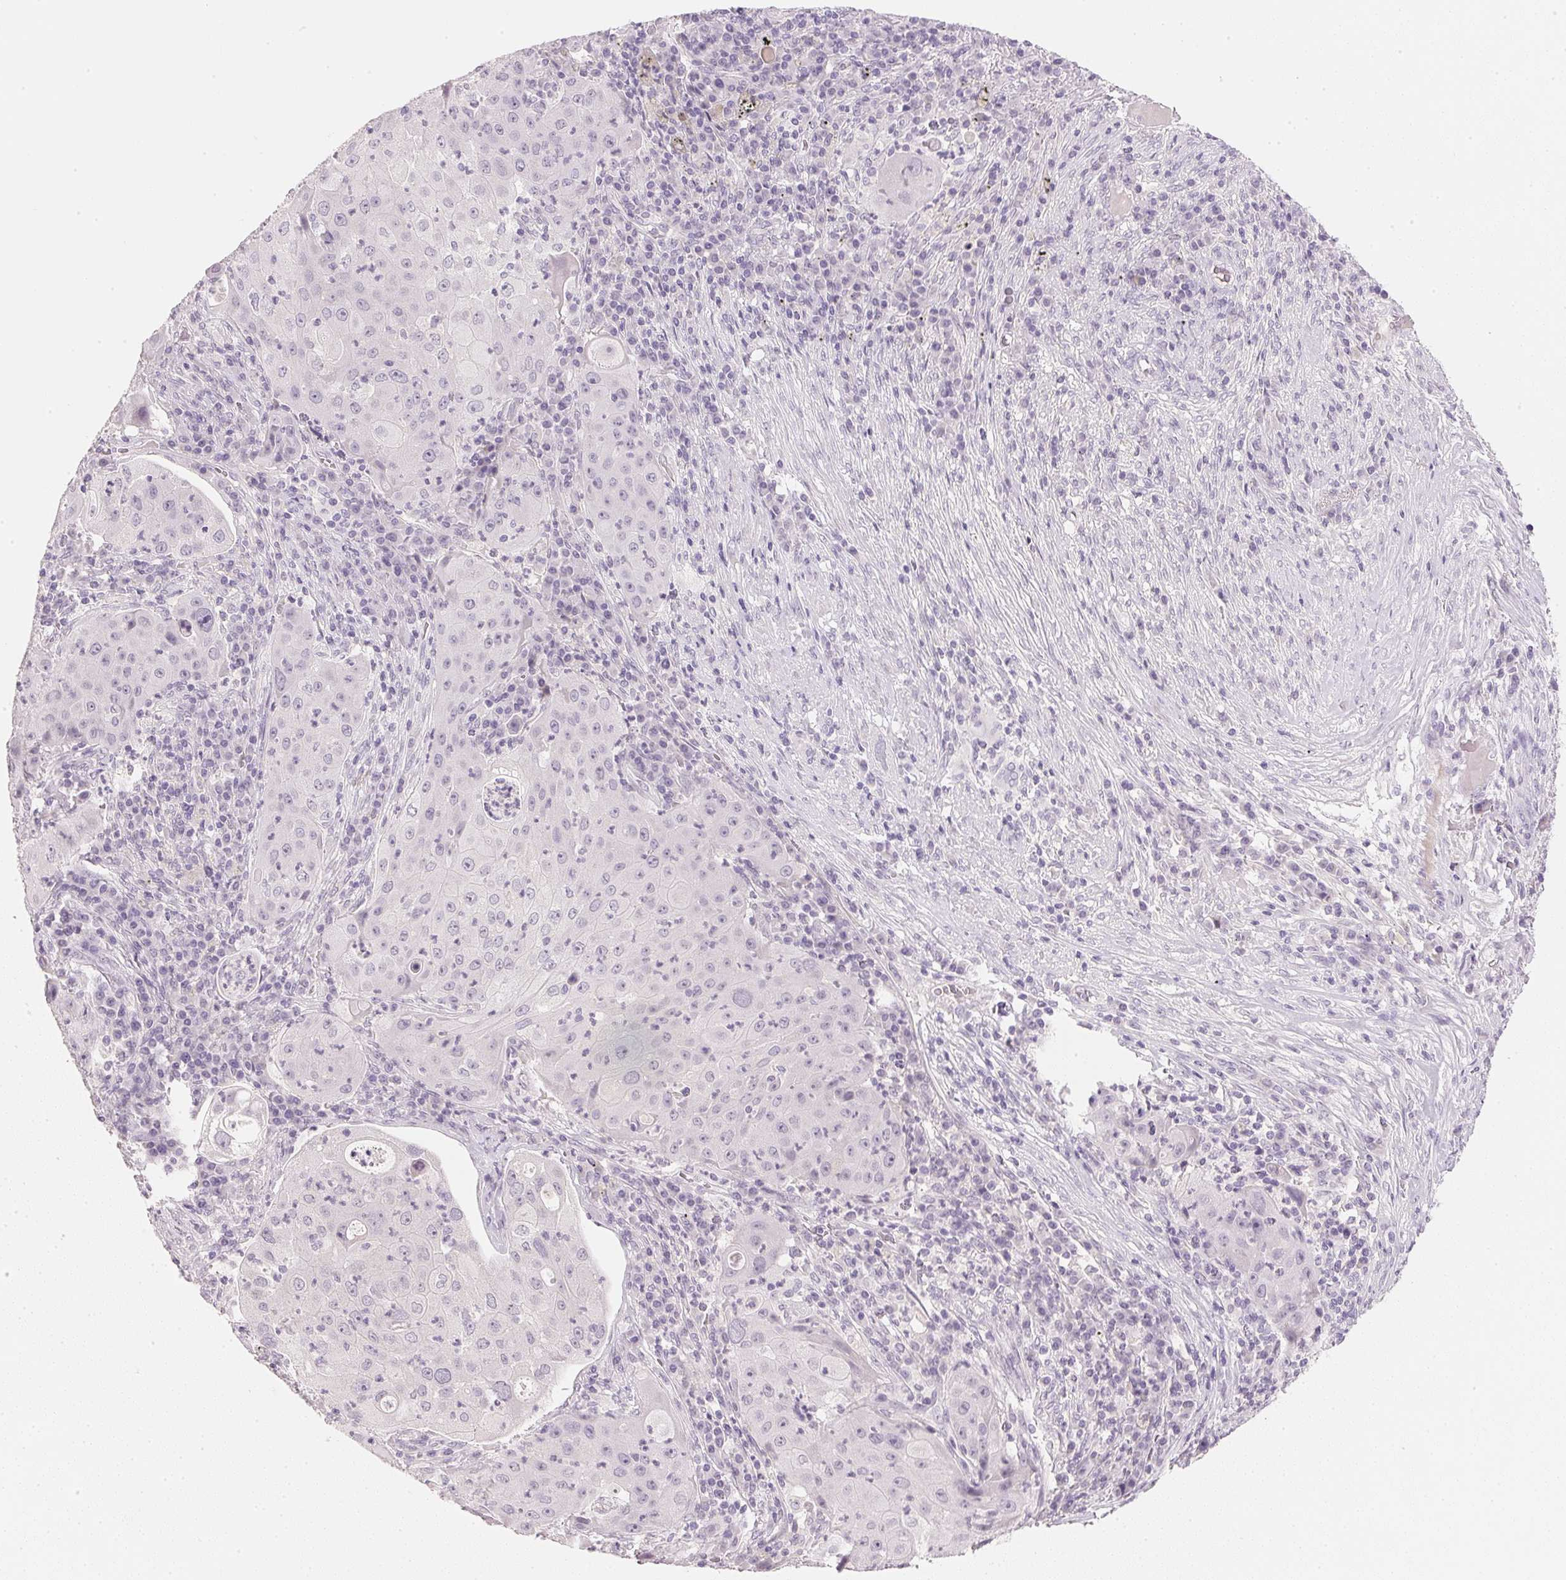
{"staining": {"intensity": "negative", "quantity": "none", "location": "none"}, "tissue": "lung cancer", "cell_type": "Tumor cells", "image_type": "cancer", "snomed": [{"axis": "morphology", "description": "Squamous cell carcinoma, NOS"}, {"axis": "topography", "description": "Lung"}], "caption": "The IHC histopathology image has no significant staining in tumor cells of lung cancer (squamous cell carcinoma) tissue.", "gene": "IGFBP1", "patient": {"sex": "female", "age": 59}}